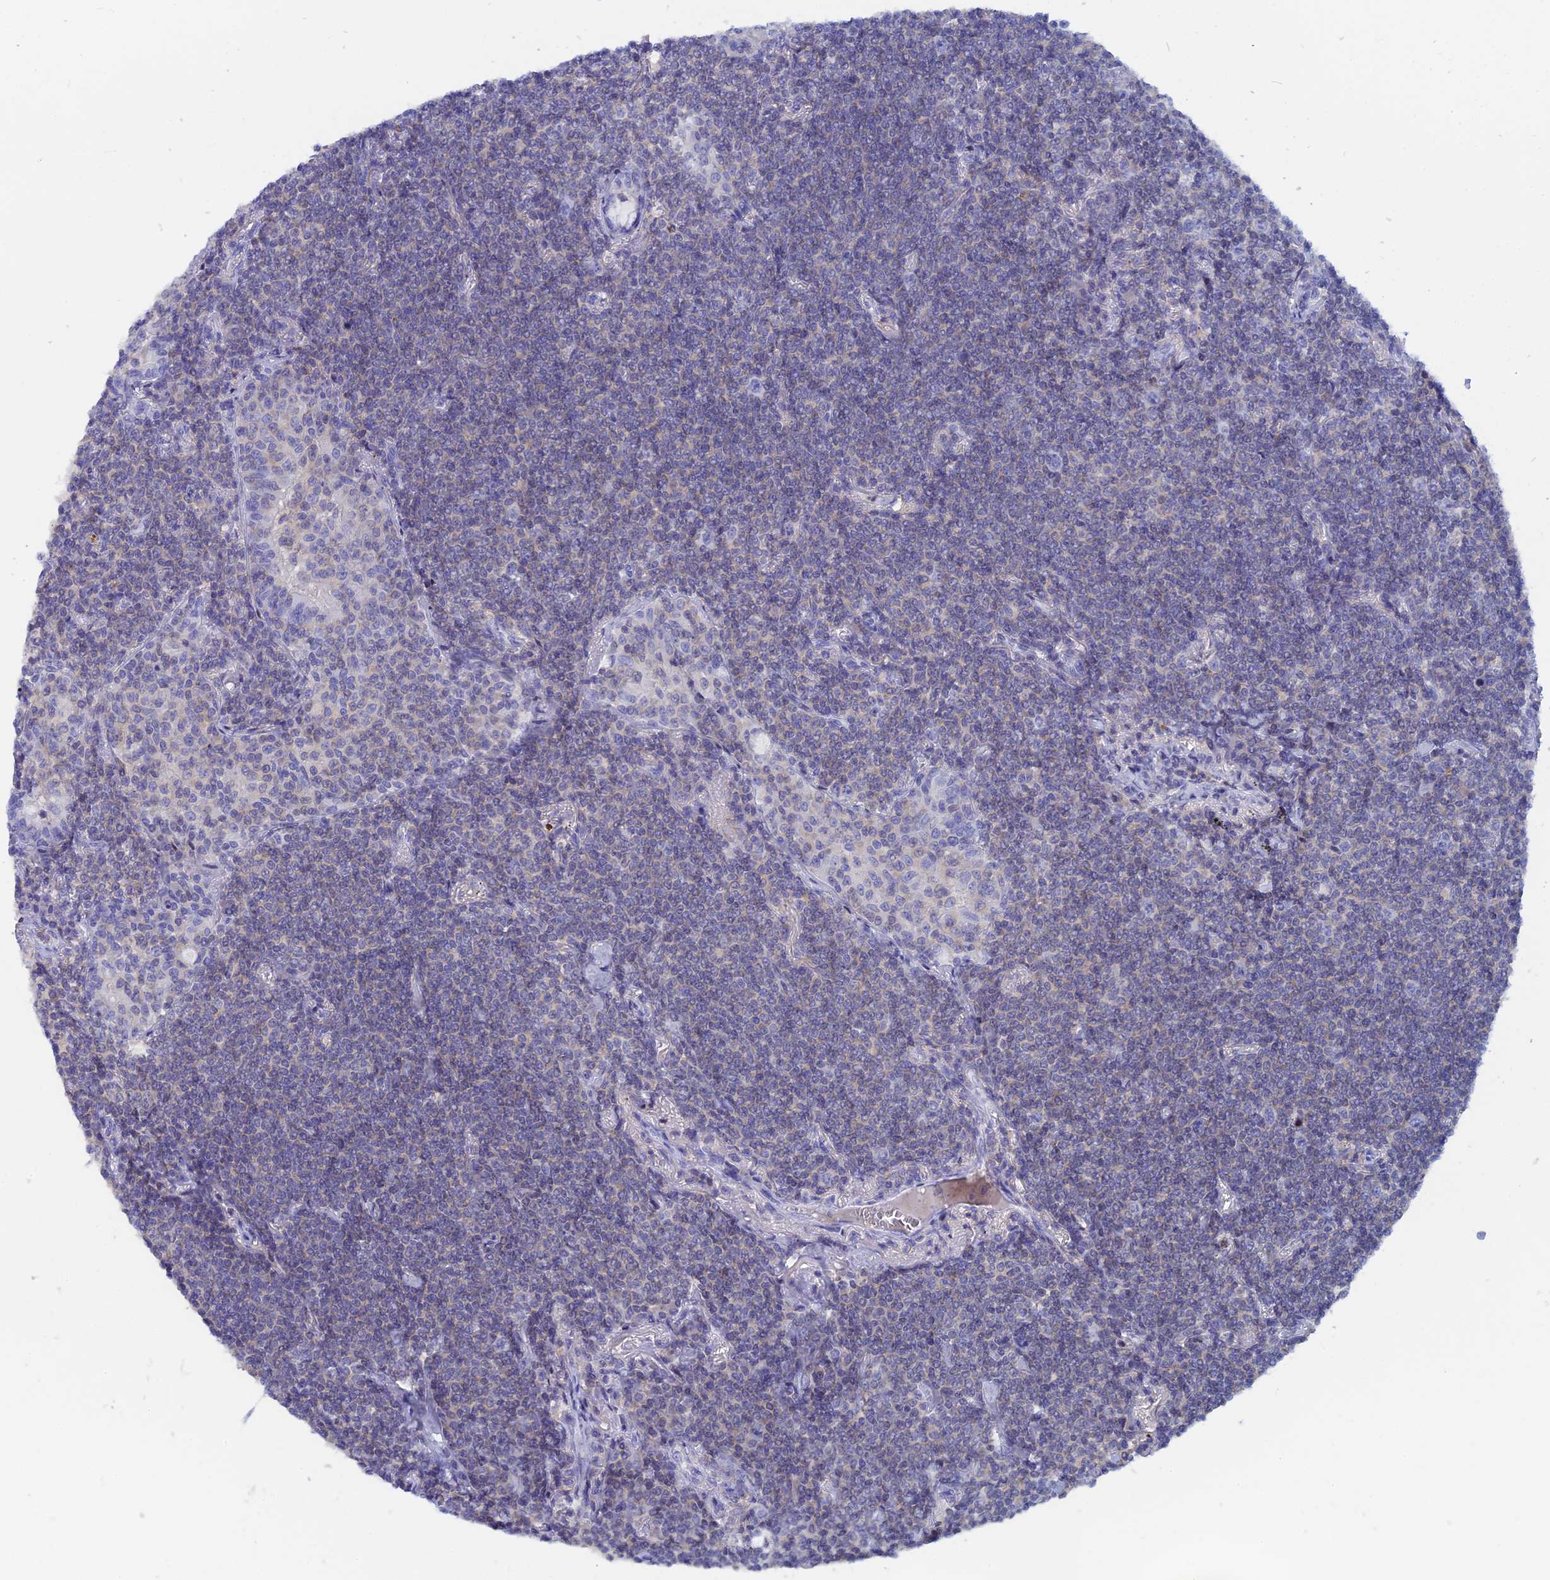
{"staining": {"intensity": "negative", "quantity": "none", "location": "none"}, "tissue": "lymphoma", "cell_type": "Tumor cells", "image_type": "cancer", "snomed": [{"axis": "morphology", "description": "Malignant lymphoma, non-Hodgkin's type, Low grade"}, {"axis": "topography", "description": "Lung"}], "caption": "An IHC histopathology image of low-grade malignant lymphoma, non-Hodgkin's type is shown. There is no staining in tumor cells of low-grade malignant lymphoma, non-Hodgkin's type.", "gene": "ACP7", "patient": {"sex": "female", "age": 71}}